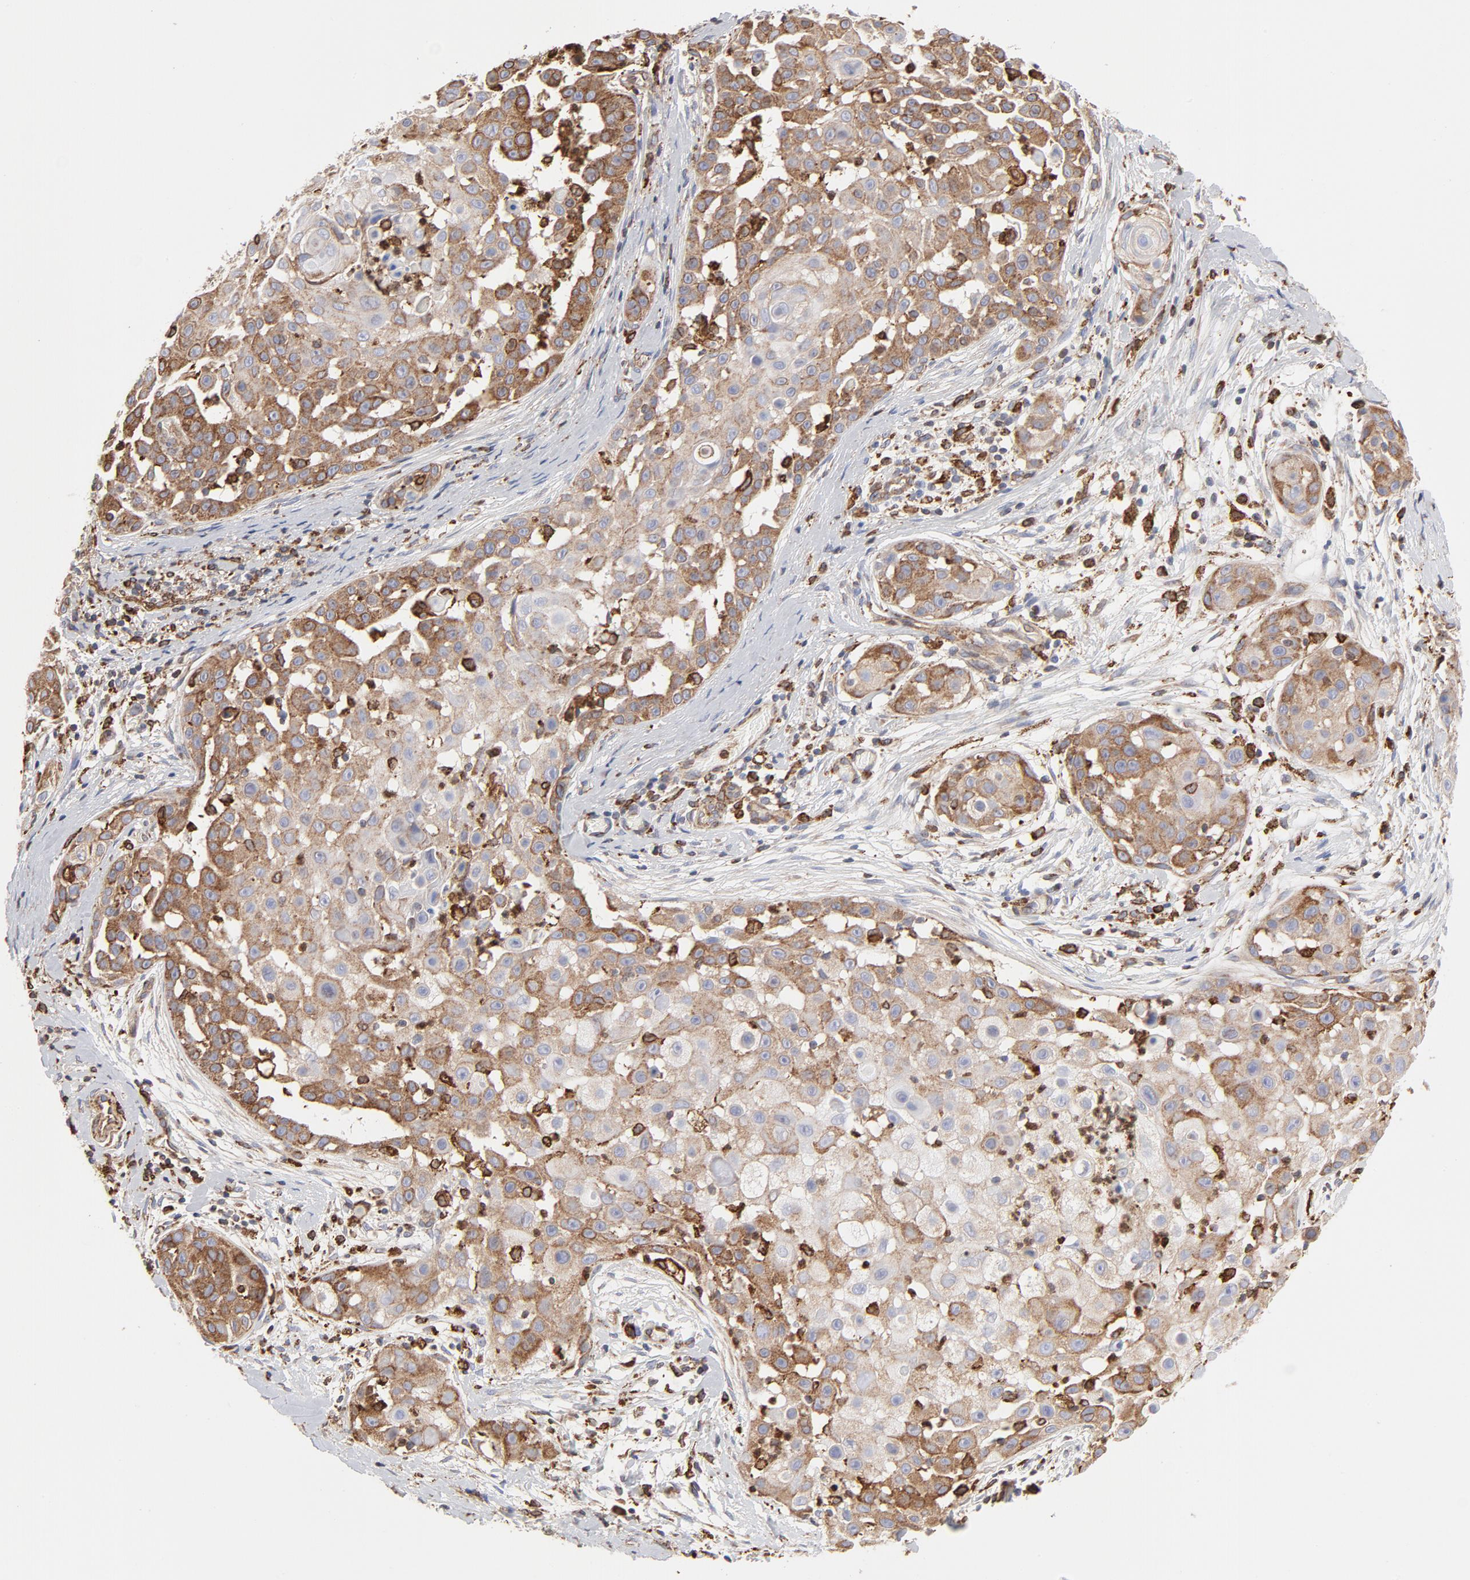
{"staining": {"intensity": "moderate", "quantity": ">75%", "location": "cytoplasmic/membranous"}, "tissue": "skin cancer", "cell_type": "Tumor cells", "image_type": "cancer", "snomed": [{"axis": "morphology", "description": "Squamous cell carcinoma, NOS"}, {"axis": "topography", "description": "Skin"}], "caption": "Skin cancer (squamous cell carcinoma) stained with DAB (3,3'-diaminobenzidine) IHC shows medium levels of moderate cytoplasmic/membranous staining in about >75% of tumor cells. Ihc stains the protein in brown and the nuclei are stained blue.", "gene": "CANX", "patient": {"sex": "female", "age": 57}}